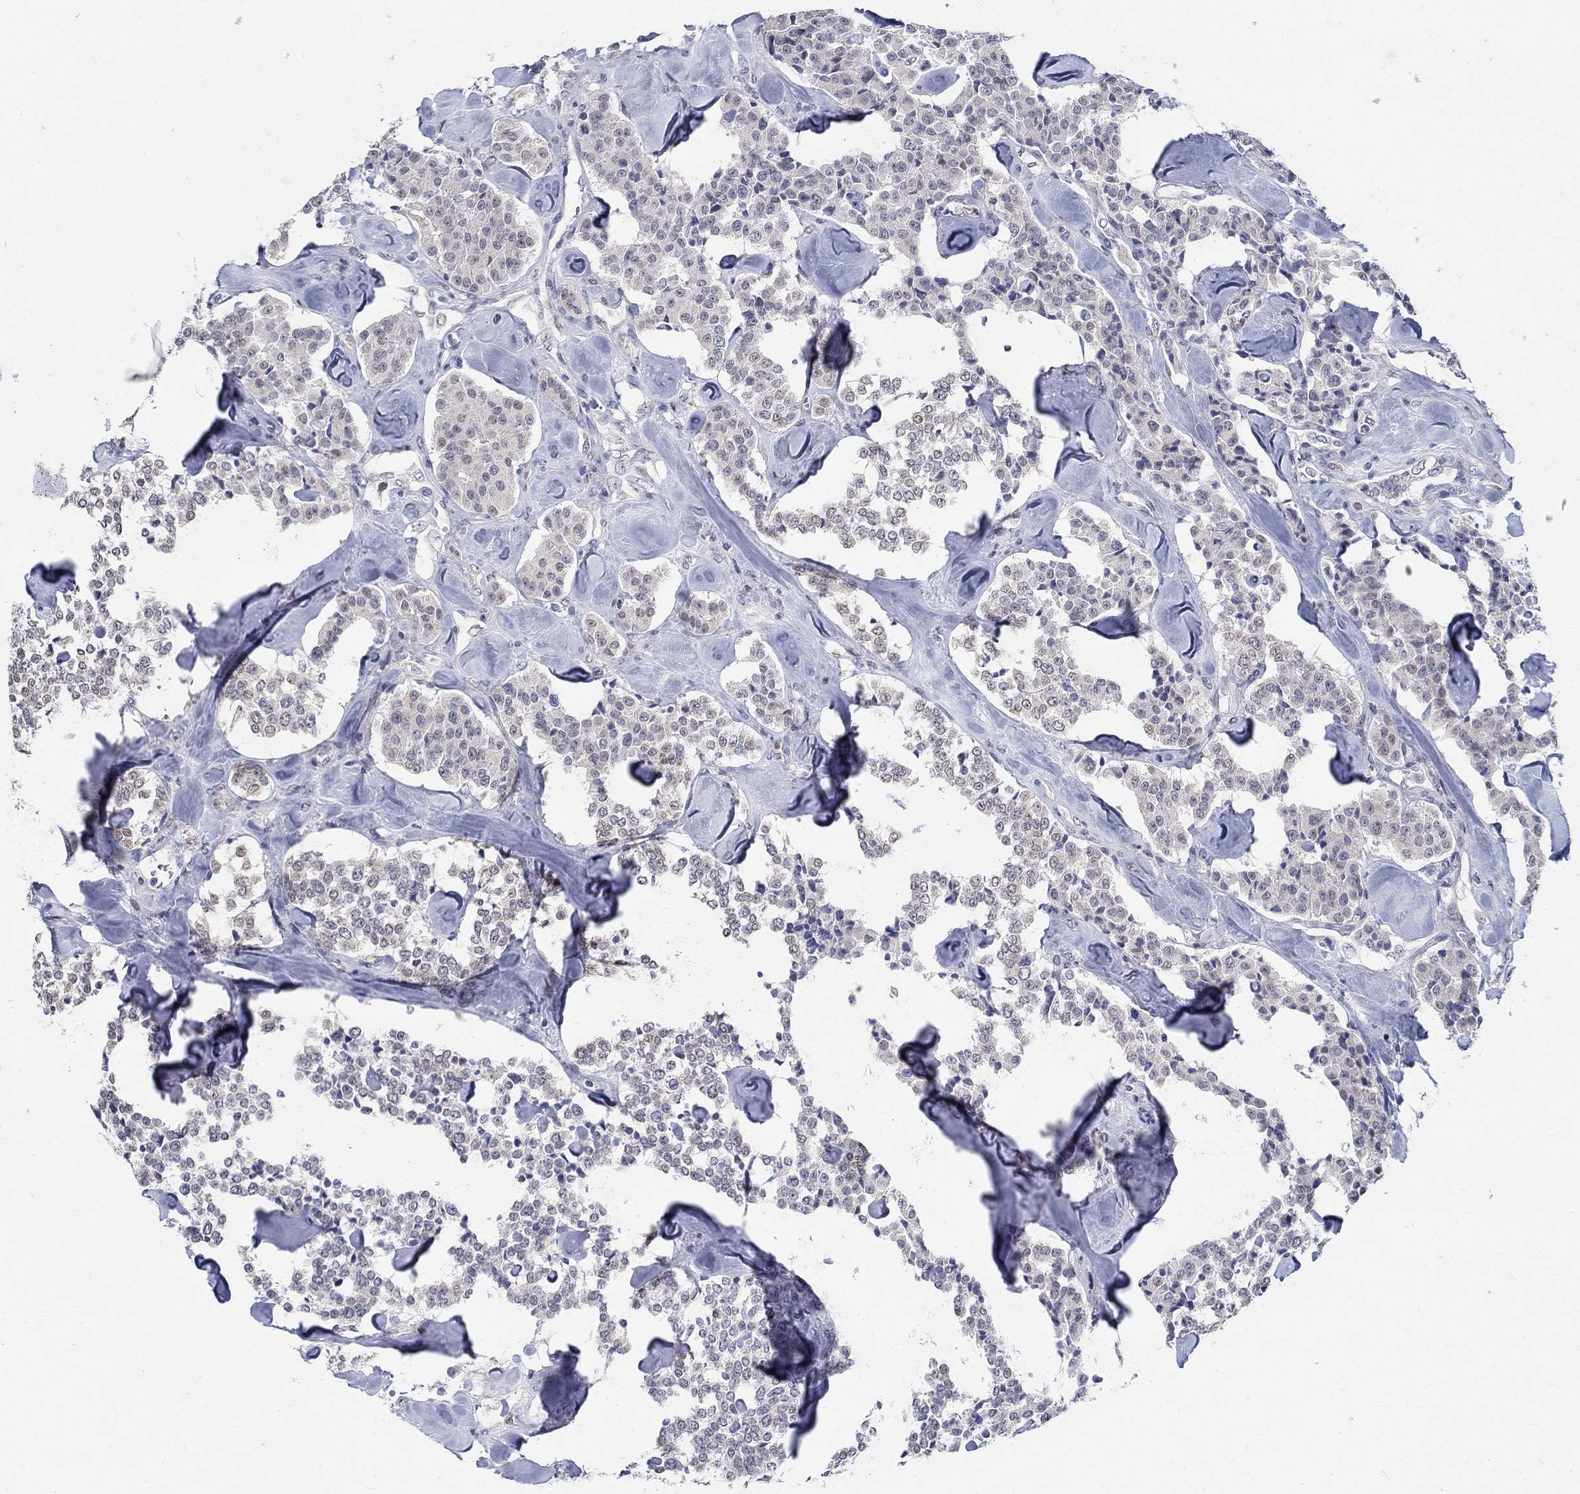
{"staining": {"intensity": "weak", "quantity": "<25%", "location": "nuclear"}, "tissue": "carcinoid", "cell_type": "Tumor cells", "image_type": "cancer", "snomed": [{"axis": "morphology", "description": "Carcinoid, malignant, NOS"}, {"axis": "topography", "description": "Pancreas"}], "caption": "Immunohistochemistry (IHC) photomicrograph of neoplastic tissue: carcinoid stained with DAB exhibits no significant protein expression in tumor cells.", "gene": "C16orf46", "patient": {"sex": "male", "age": 41}}